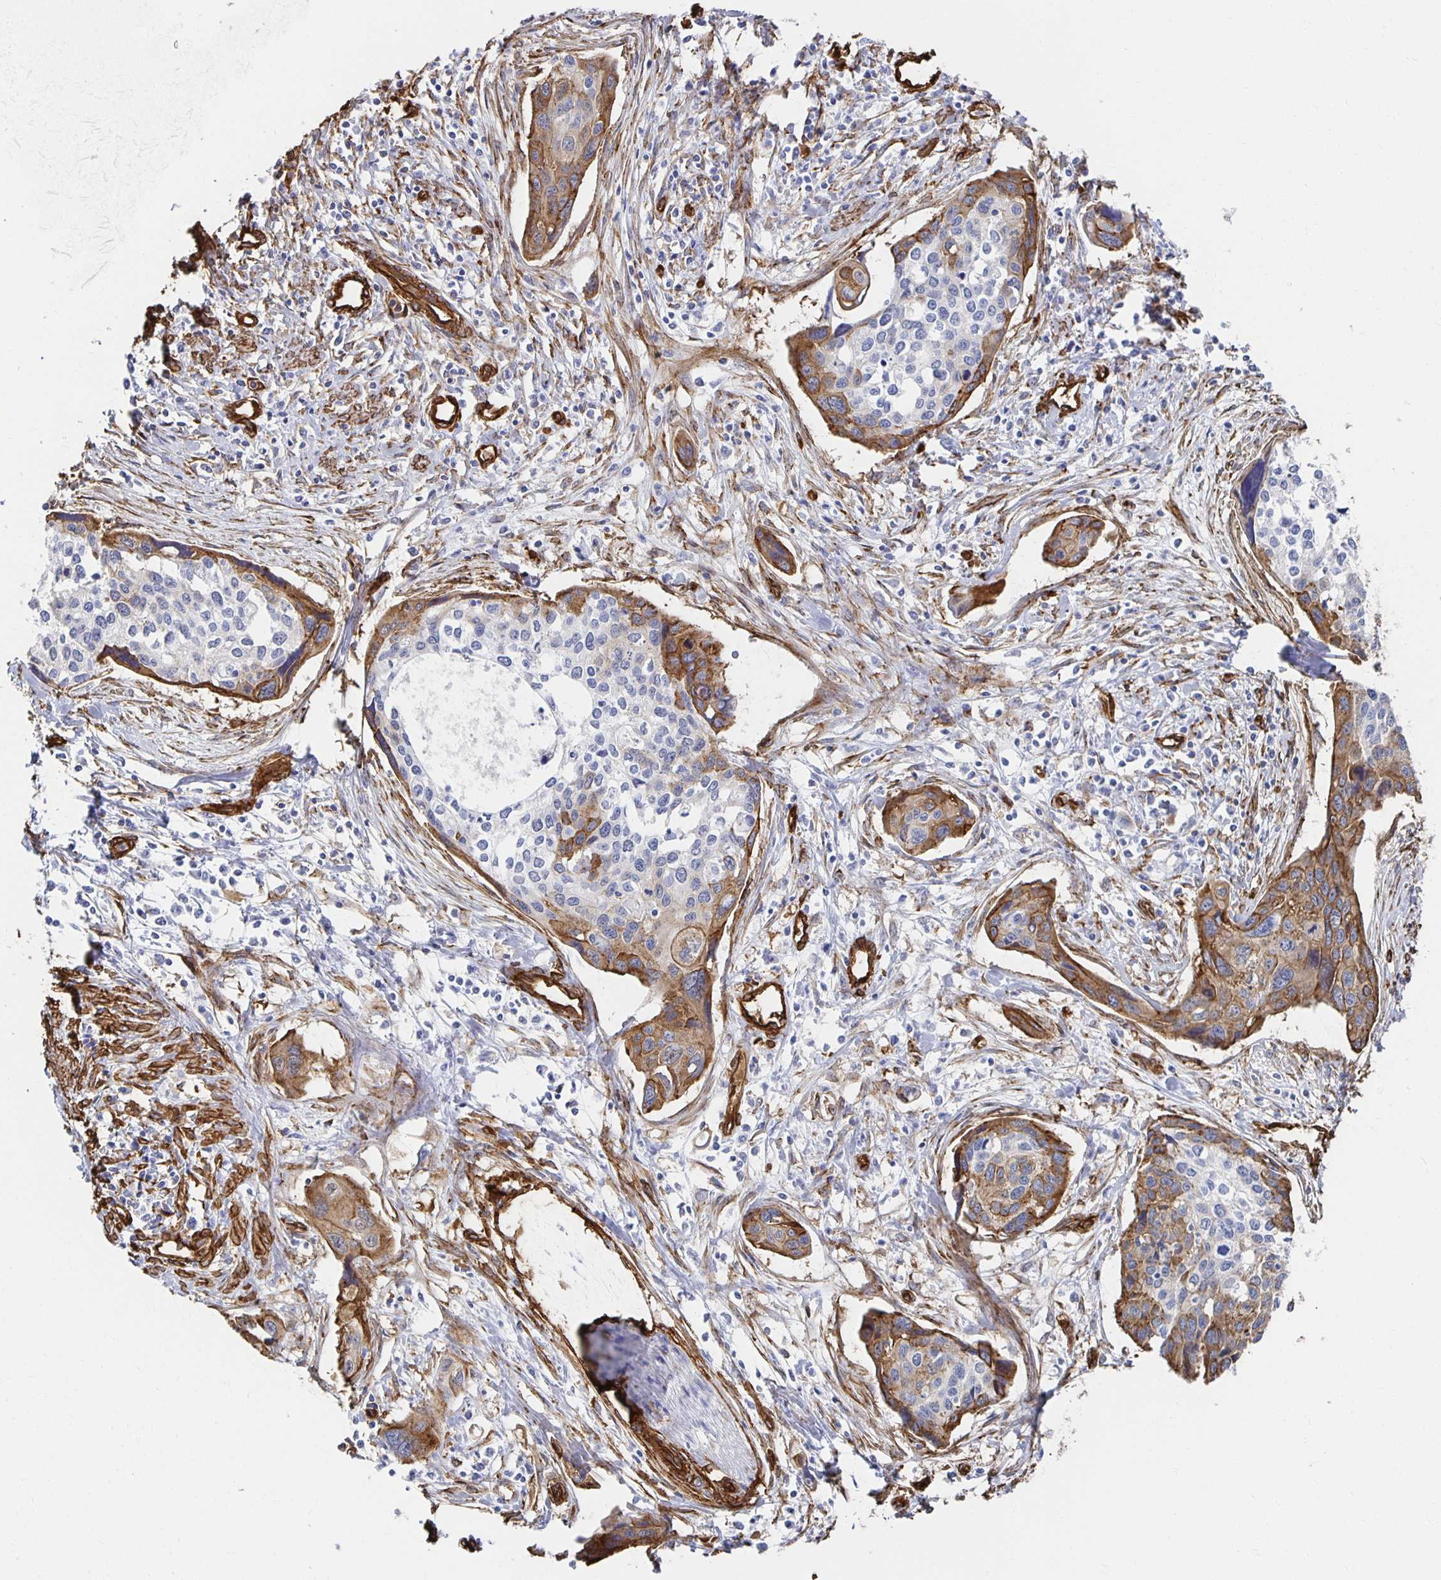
{"staining": {"intensity": "moderate", "quantity": "25%-75%", "location": "cytoplasmic/membranous"}, "tissue": "cervical cancer", "cell_type": "Tumor cells", "image_type": "cancer", "snomed": [{"axis": "morphology", "description": "Squamous cell carcinoma, NOS"}, {"axis": "topography", "description": "Cervix"}], "caption": "Cervical cancer (squamous cell carcinoma) stained for a protein (brown) reveals moderate cytoplasmic/membranous positive positivity in about 25%-75% of tumor cells.", "gene": "VIPR2", "patient": {"sex": "female", "age": 31}}